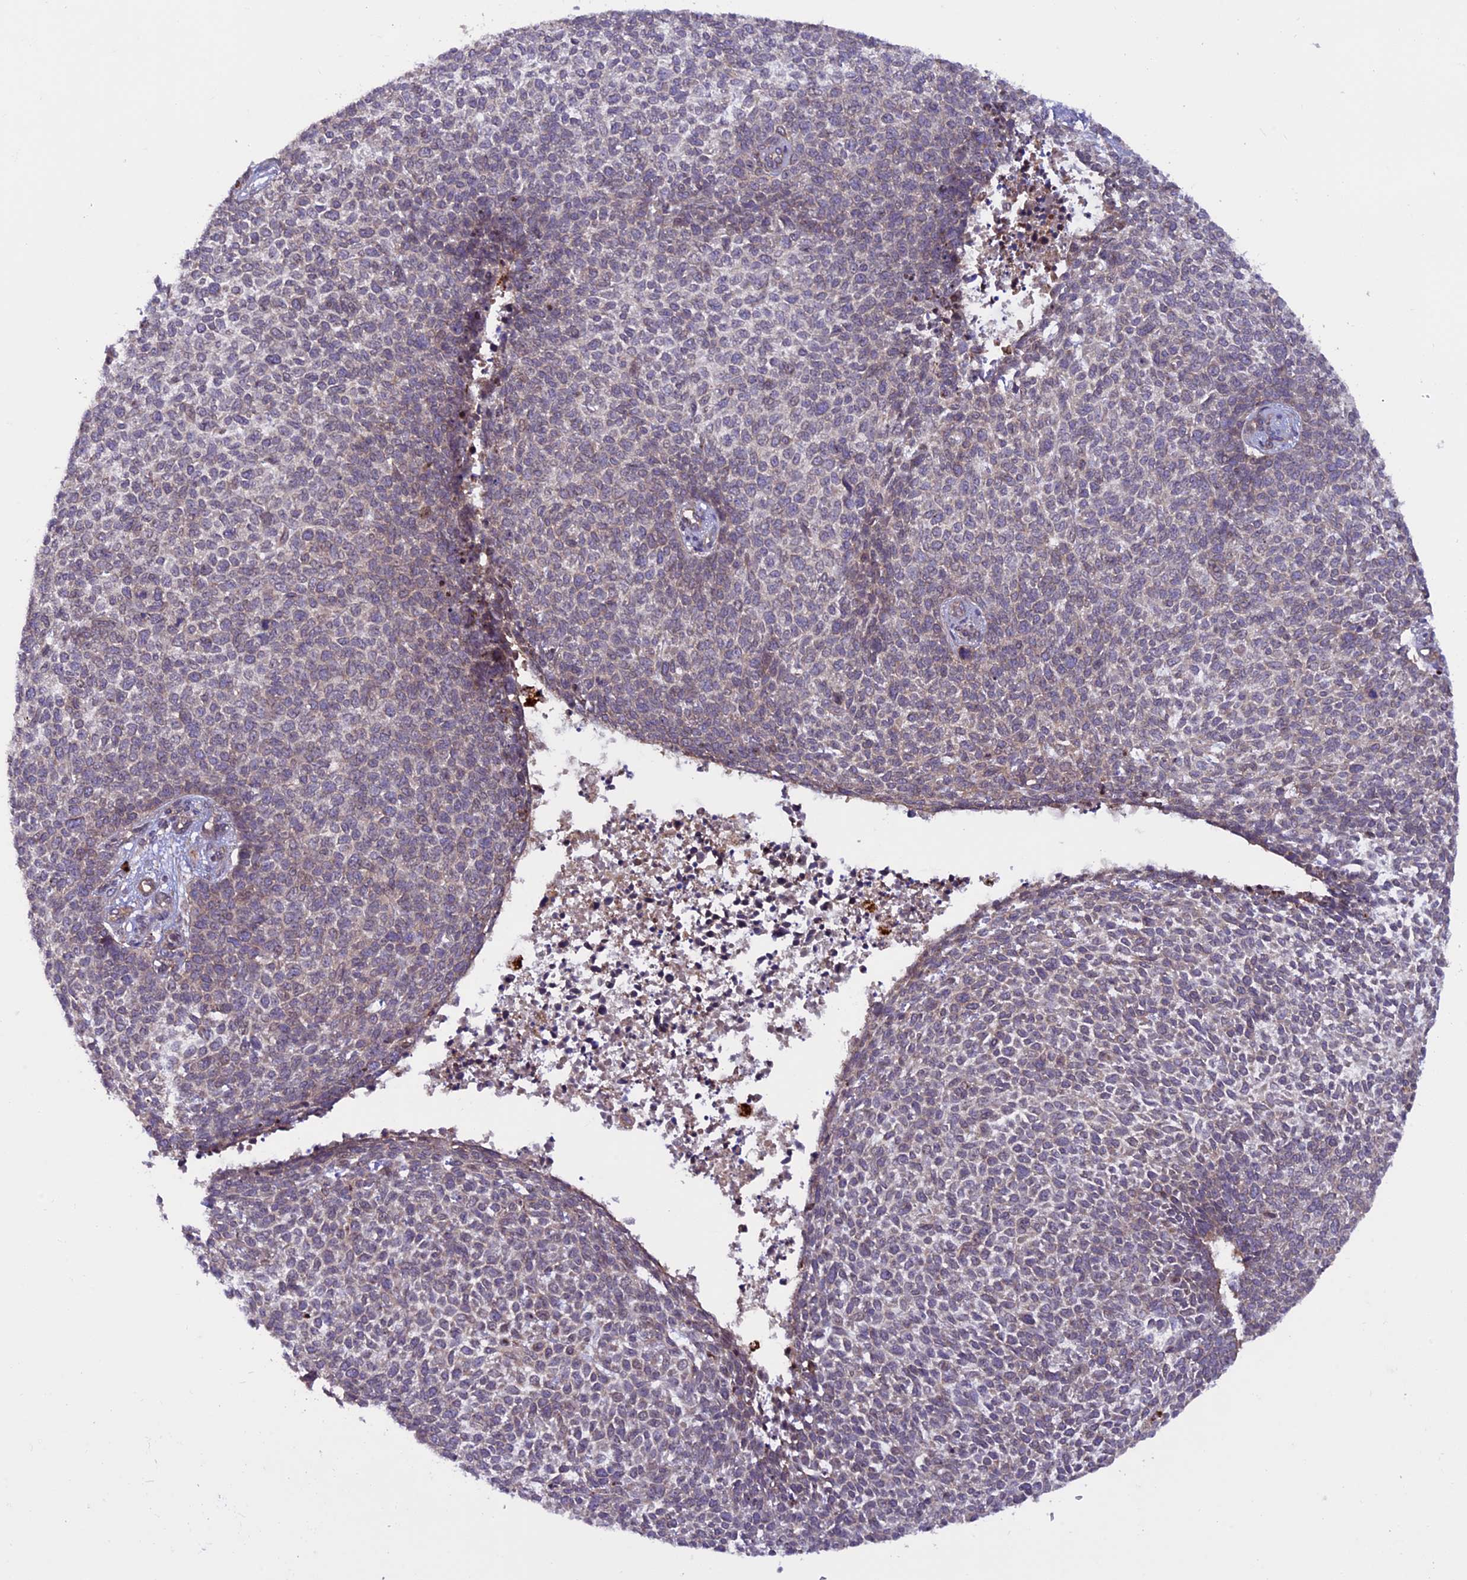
{"staining": {"intensity": "weak", "quantity": "25%-75%", "location": "cytoplasmic/membranous"}, "tissue": "skin cancer", "cell_type": "Tumor cells", "image_type": "cancer", "snomed": [{"axis": "morphology", "description": "Basal cell carcinoma"}, {"axis": "topography", "description": "Skin"}], "caption": "A low amount of weak cytoplasmic/membranous staining is appreciated in about 25%-75% of tumor cells in basal cell carcinoma (skin) tissue. (Brightfield microscopy of DAB IHC at high magnification).", "gene": "CCDC125", "patient": {"sex": "female", "age": 84}}